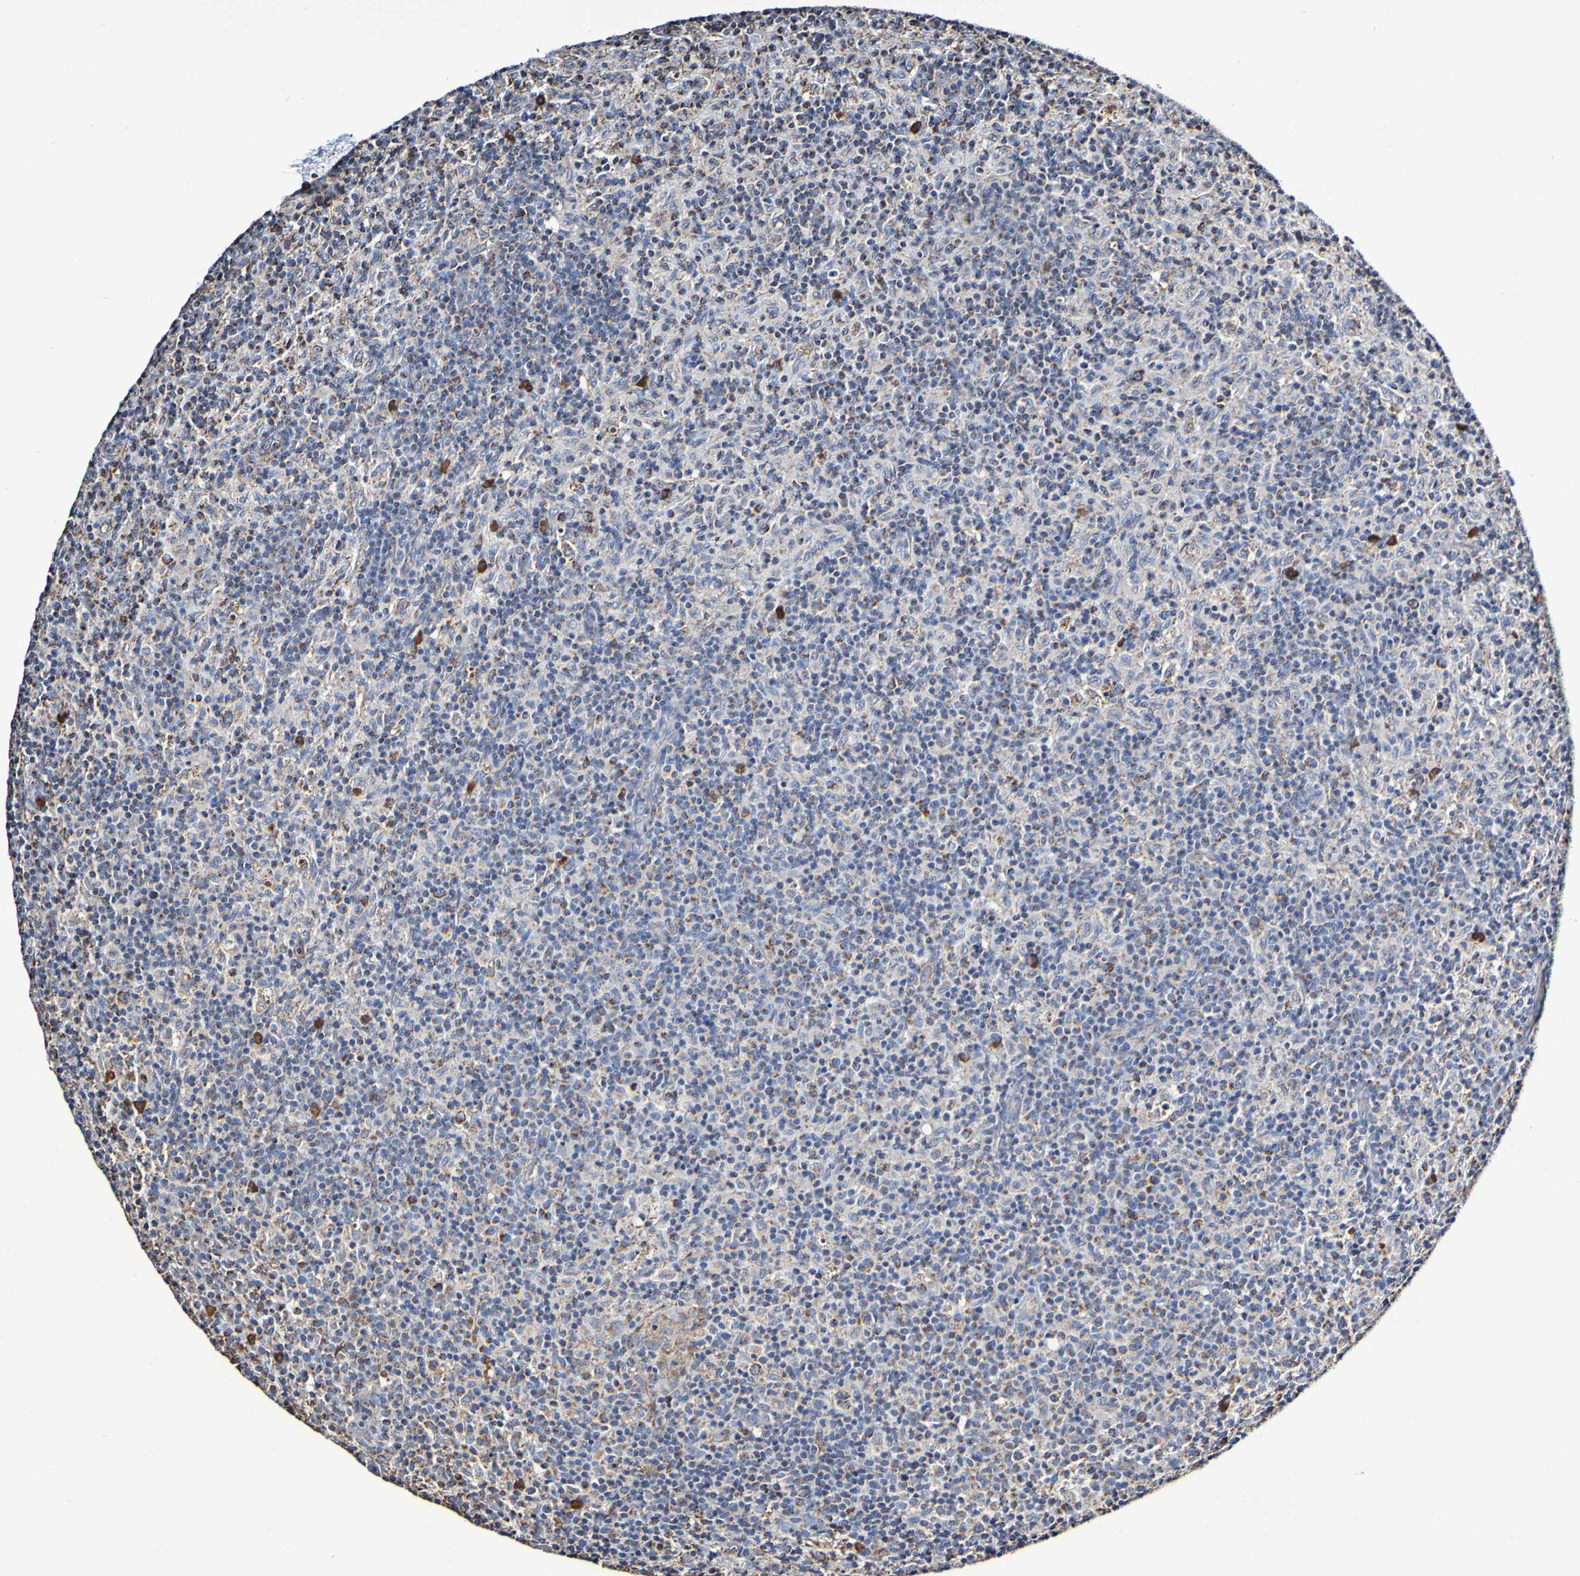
{"staining": {"intensity": "moderate", "quantity": "25%-75%", "location": "cytoplasmic/membranous"}, "tissue": "lymph node", "cell_type": "Germinal center cells", "image_type": "normal", "snomed": [{"axis": "morphology", "description": "Normal tissue, NOS"}, {"axis": "morphology", "description": "Inflammation, NOS"}, {"axis": "topography", "description": "Lymph node"}], "caption": "Human lymph node stained for a protein (brown) shows moderate cytoplasmic/membranous positive positivity in about 25%-75% of germinal center cells.", "gene": "IL18R1", "patient": {"sex": "male", "age": 55}}